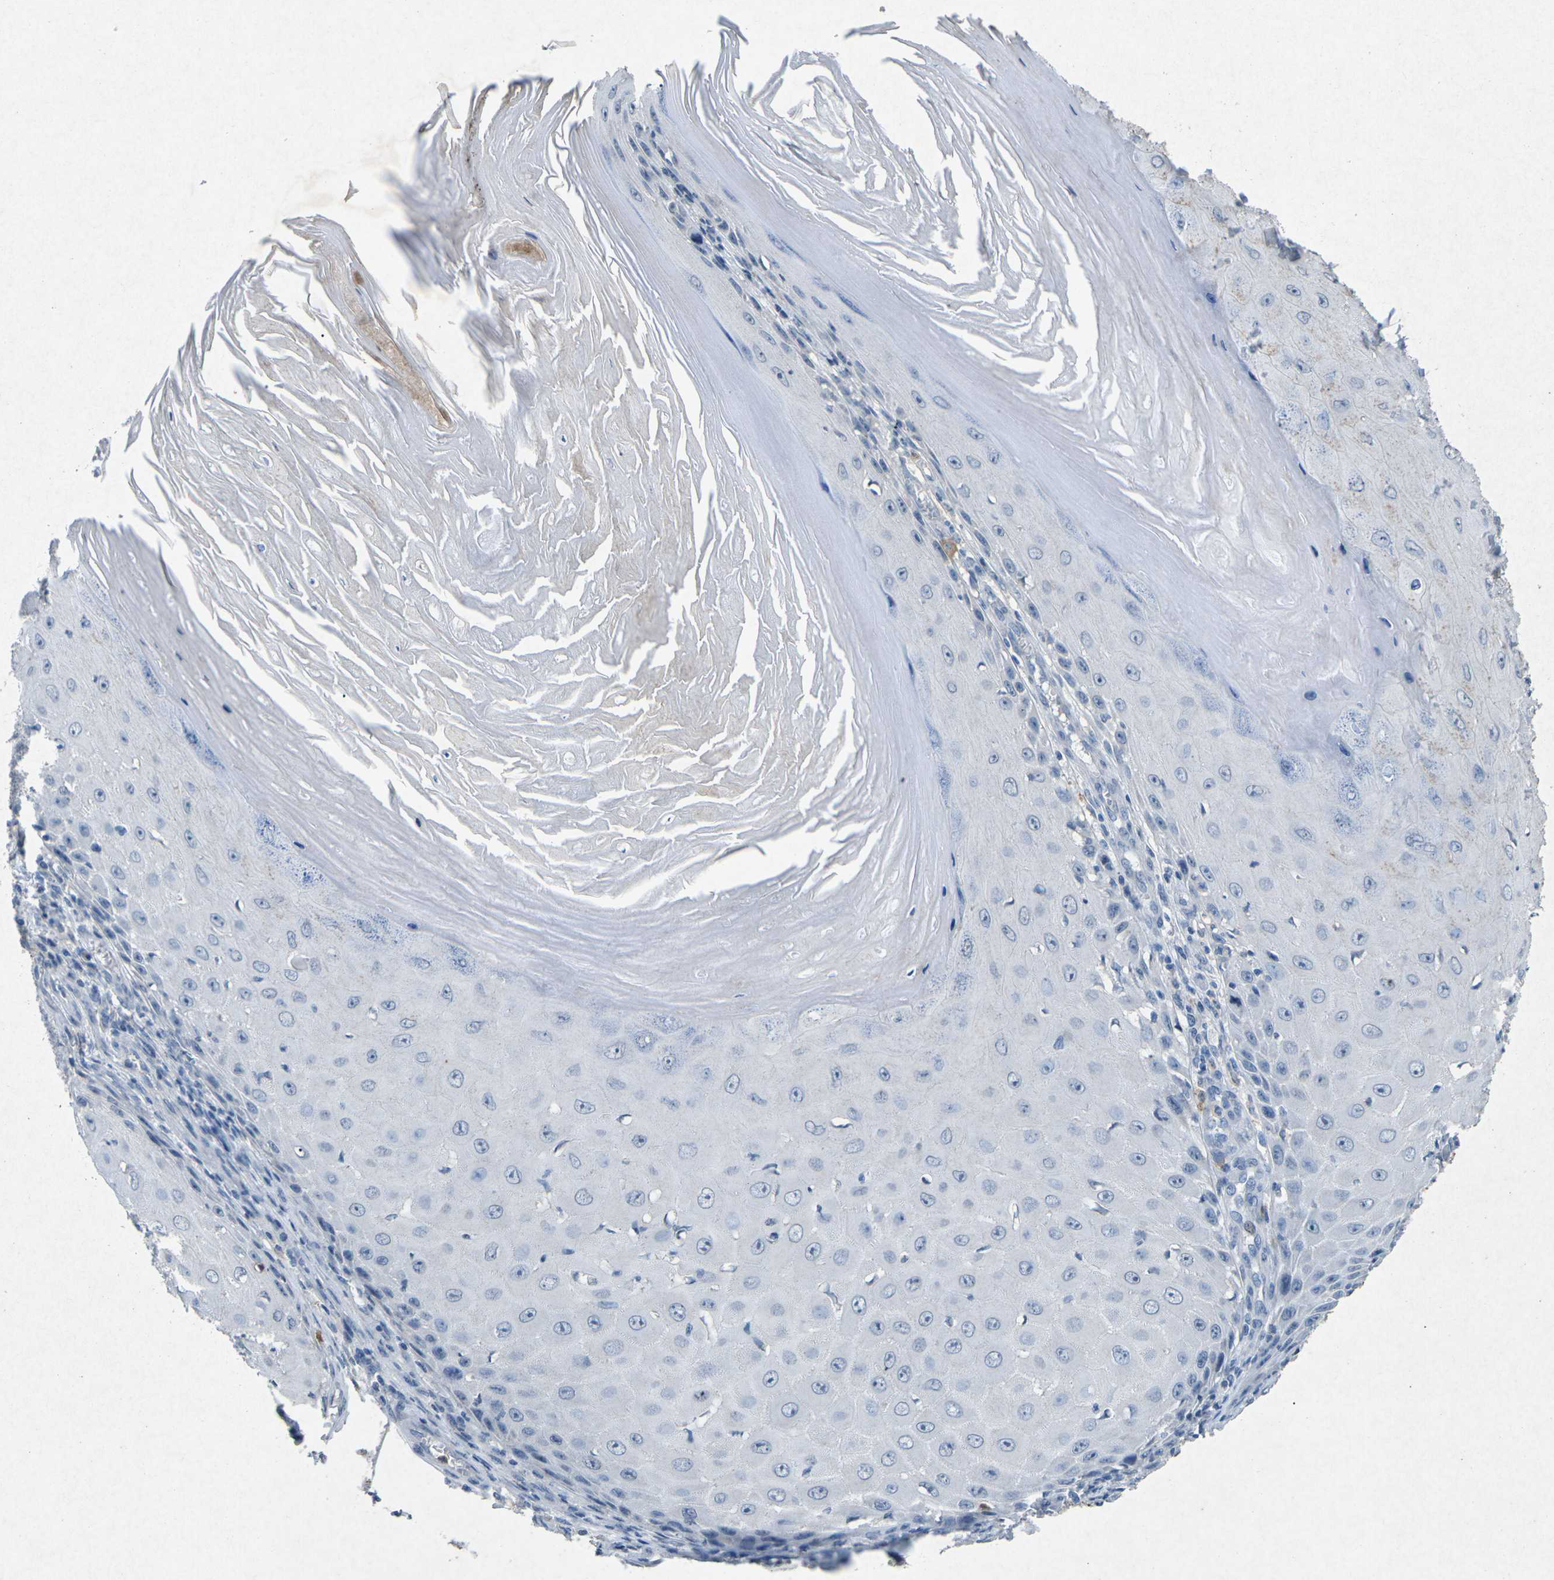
{"staining": {"intensity": "negative", "quantity": "none", "location": "none"}, "tissue": "skin cancer", "cell_type": "Tumor cells", "image_type": "cancer", "snomed": [{"axis": "morphology", "description": "Squamous cell carcinoma, NOS"}, {"axis": "topography", "description": "Skin"}], "caption": "Immunohistochemistry (IHC) of human skin squamous cell carcinoma displays no expression in tumor cells.", "gene": "A1BG", "patient": {"sex": "female", "age": 73}}